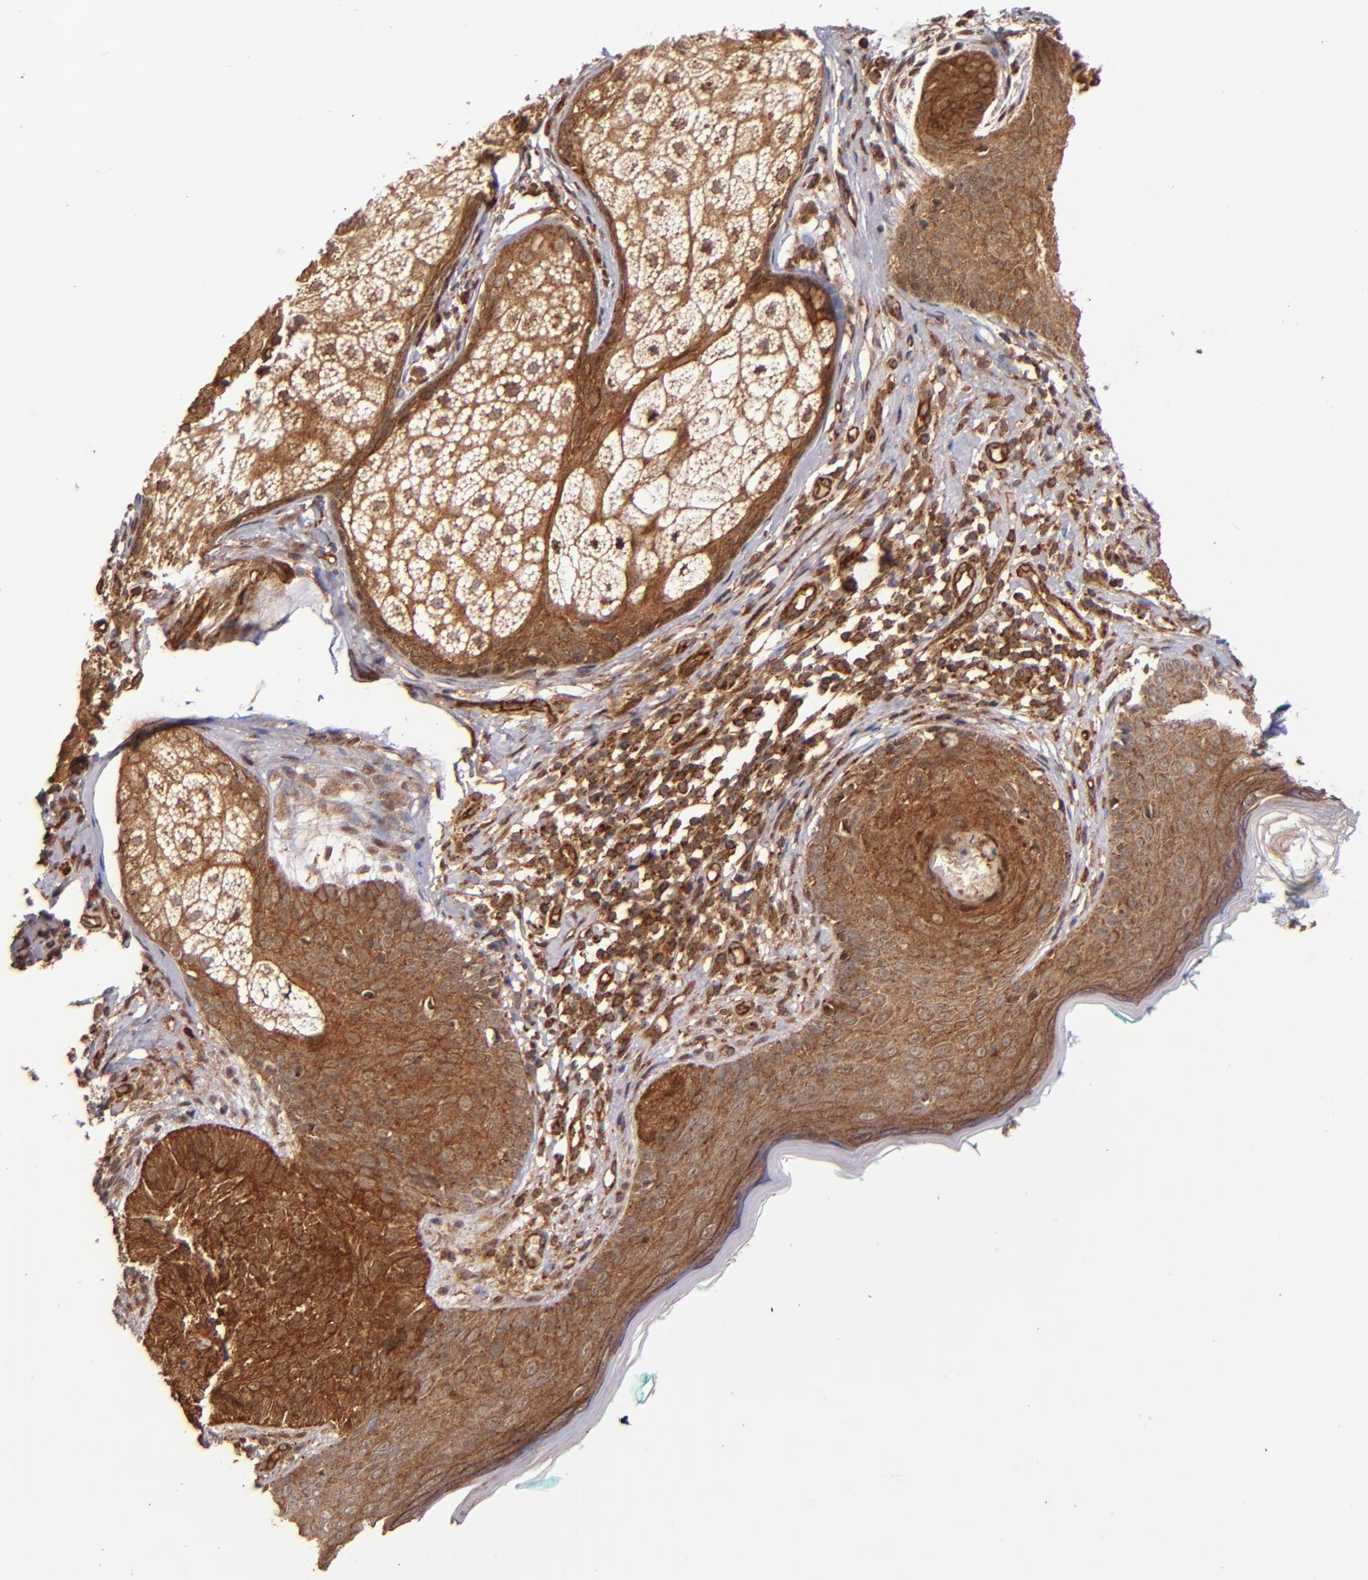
{"staining": {"intensity": "strong", "quantity": ">75%", "location": "cytoplasmic/membranous"}, "tissue": "skin cancer", "cell_type": "Tumor cells", "image_type": "cancer", "snomed": [{"axis": "morphology", "description": "Normal tissue, NOS"}, {"axis": "morphology", "description": "Basal cell carcinoma"}, {"axis": "topography", "description": "Skin"}], "caption": "Protein staining of skin cancer tissue shows strong cytoplasmic/membranous positivity in about >75% of tumor cells.", "gene": "STX8", "patient": {"sex": "male", "age": 76}}